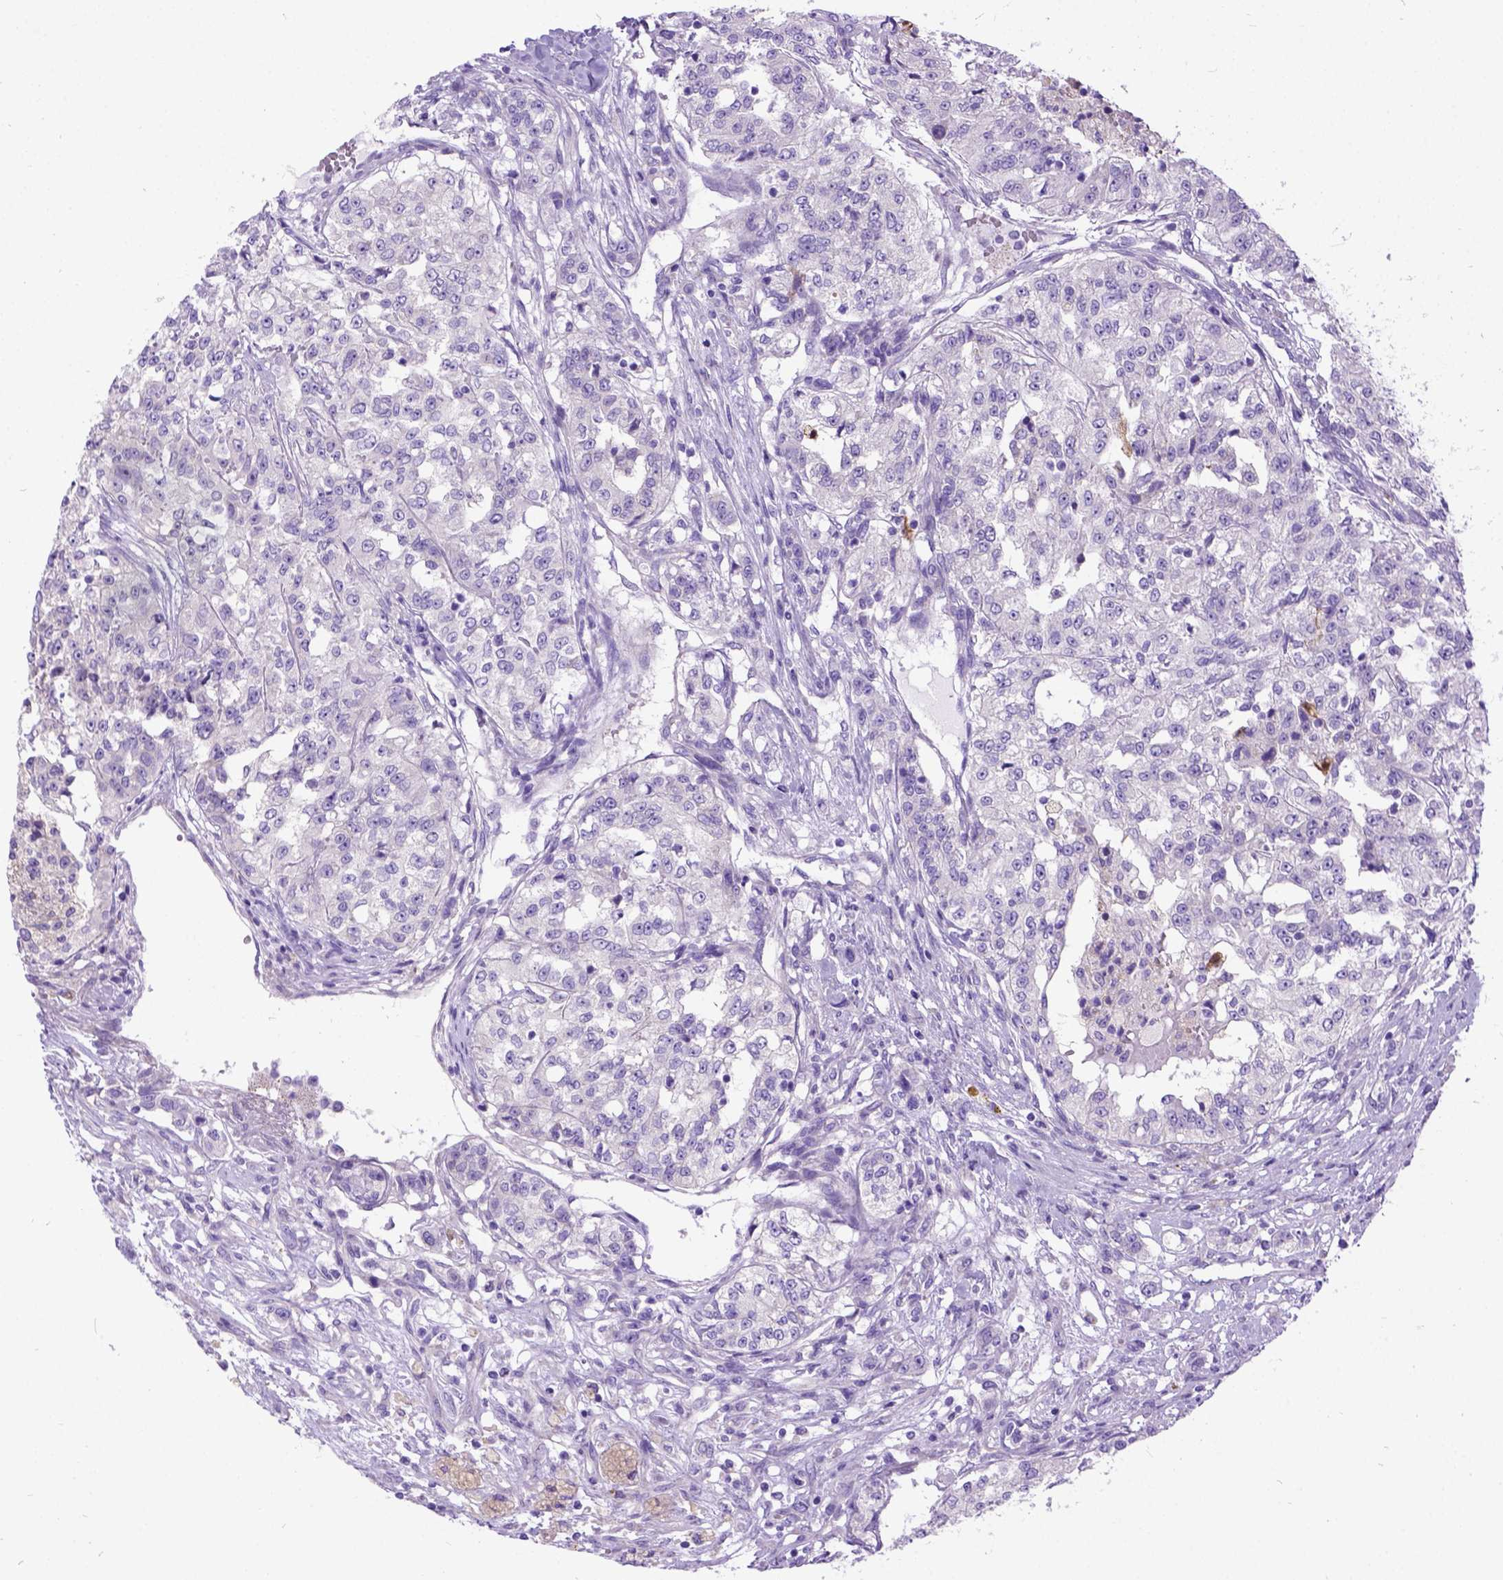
{"staining": {"intensity": "negative", "quantity": "none", "location": "none"}, "tissue": "renal cancer", "cell_type": "Tumor cells", "image_type": "cancer", "snomed": [{"axis": "morphology", "description": "Adenocarcinoma, NOS"}, {"axis": "topography", "description": "Kidney"}], "caption": "Immunohistochemistry of human renal cancer (adenocarcinoma) reveals no expression in tumor cells.", "gene": "CFAP54", "patient": {"sex": "female", "age": 63}}